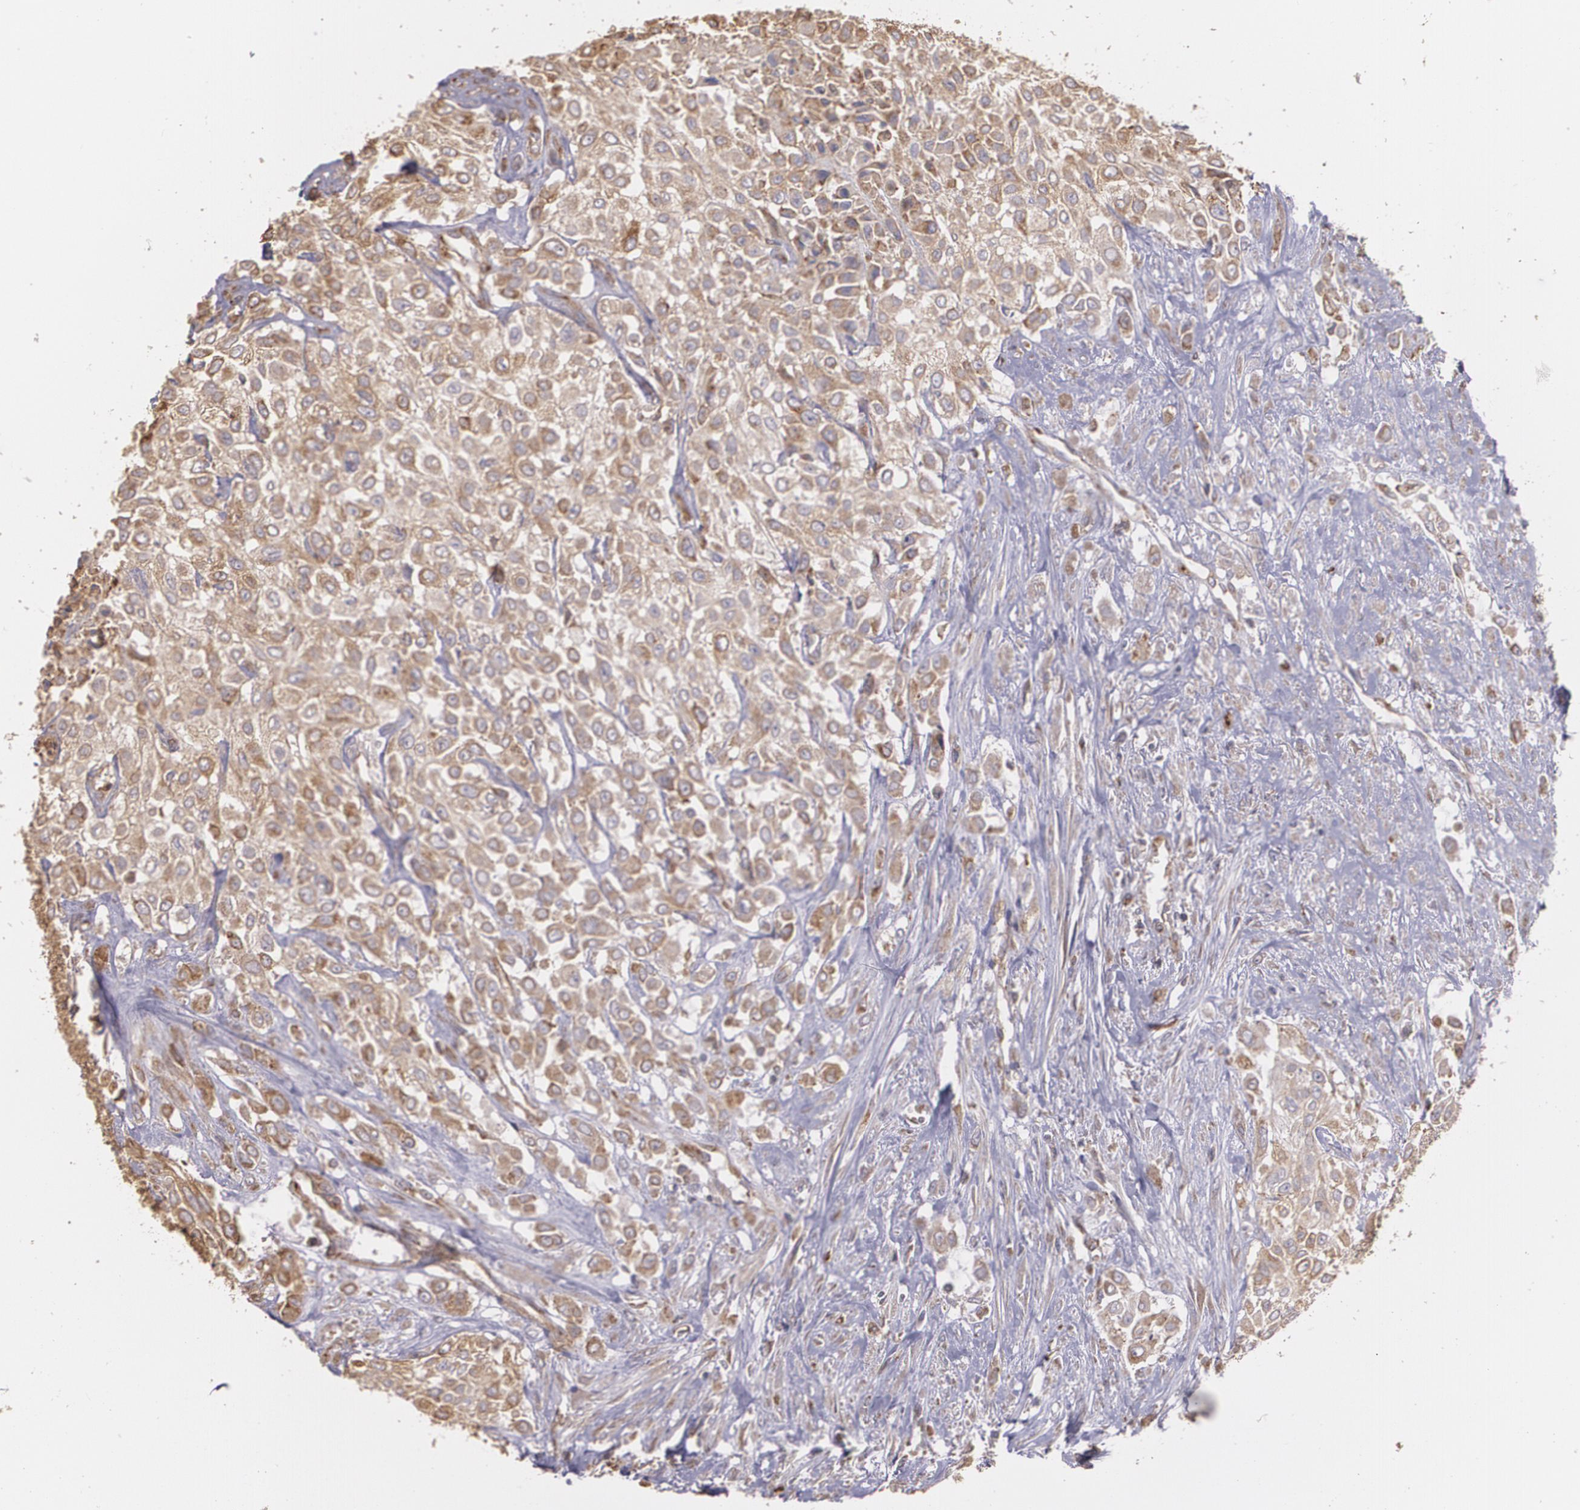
{"staining": {"intensity": "moderate", "quantity": ">75%", "location": "cytoplasmic/membranous"}, "tissue": "urothelial cancer", "cell_type": "Tumor cells", "image_type": "cancer", "snomed": [{"axis": "morphology", "description": "Urothelial carcinoma, High grade"}, {"axis": "topography", "description": "Urinary bladder"}], "caption": "The image demonstrates staining of high-grade urothelial carcinoma, revealing moderate cytoplasmic/membranous protein positivity (brown color) within tumor cells.", "gene": "ECE1", "patient": {"sex": "male", "age": 57}}